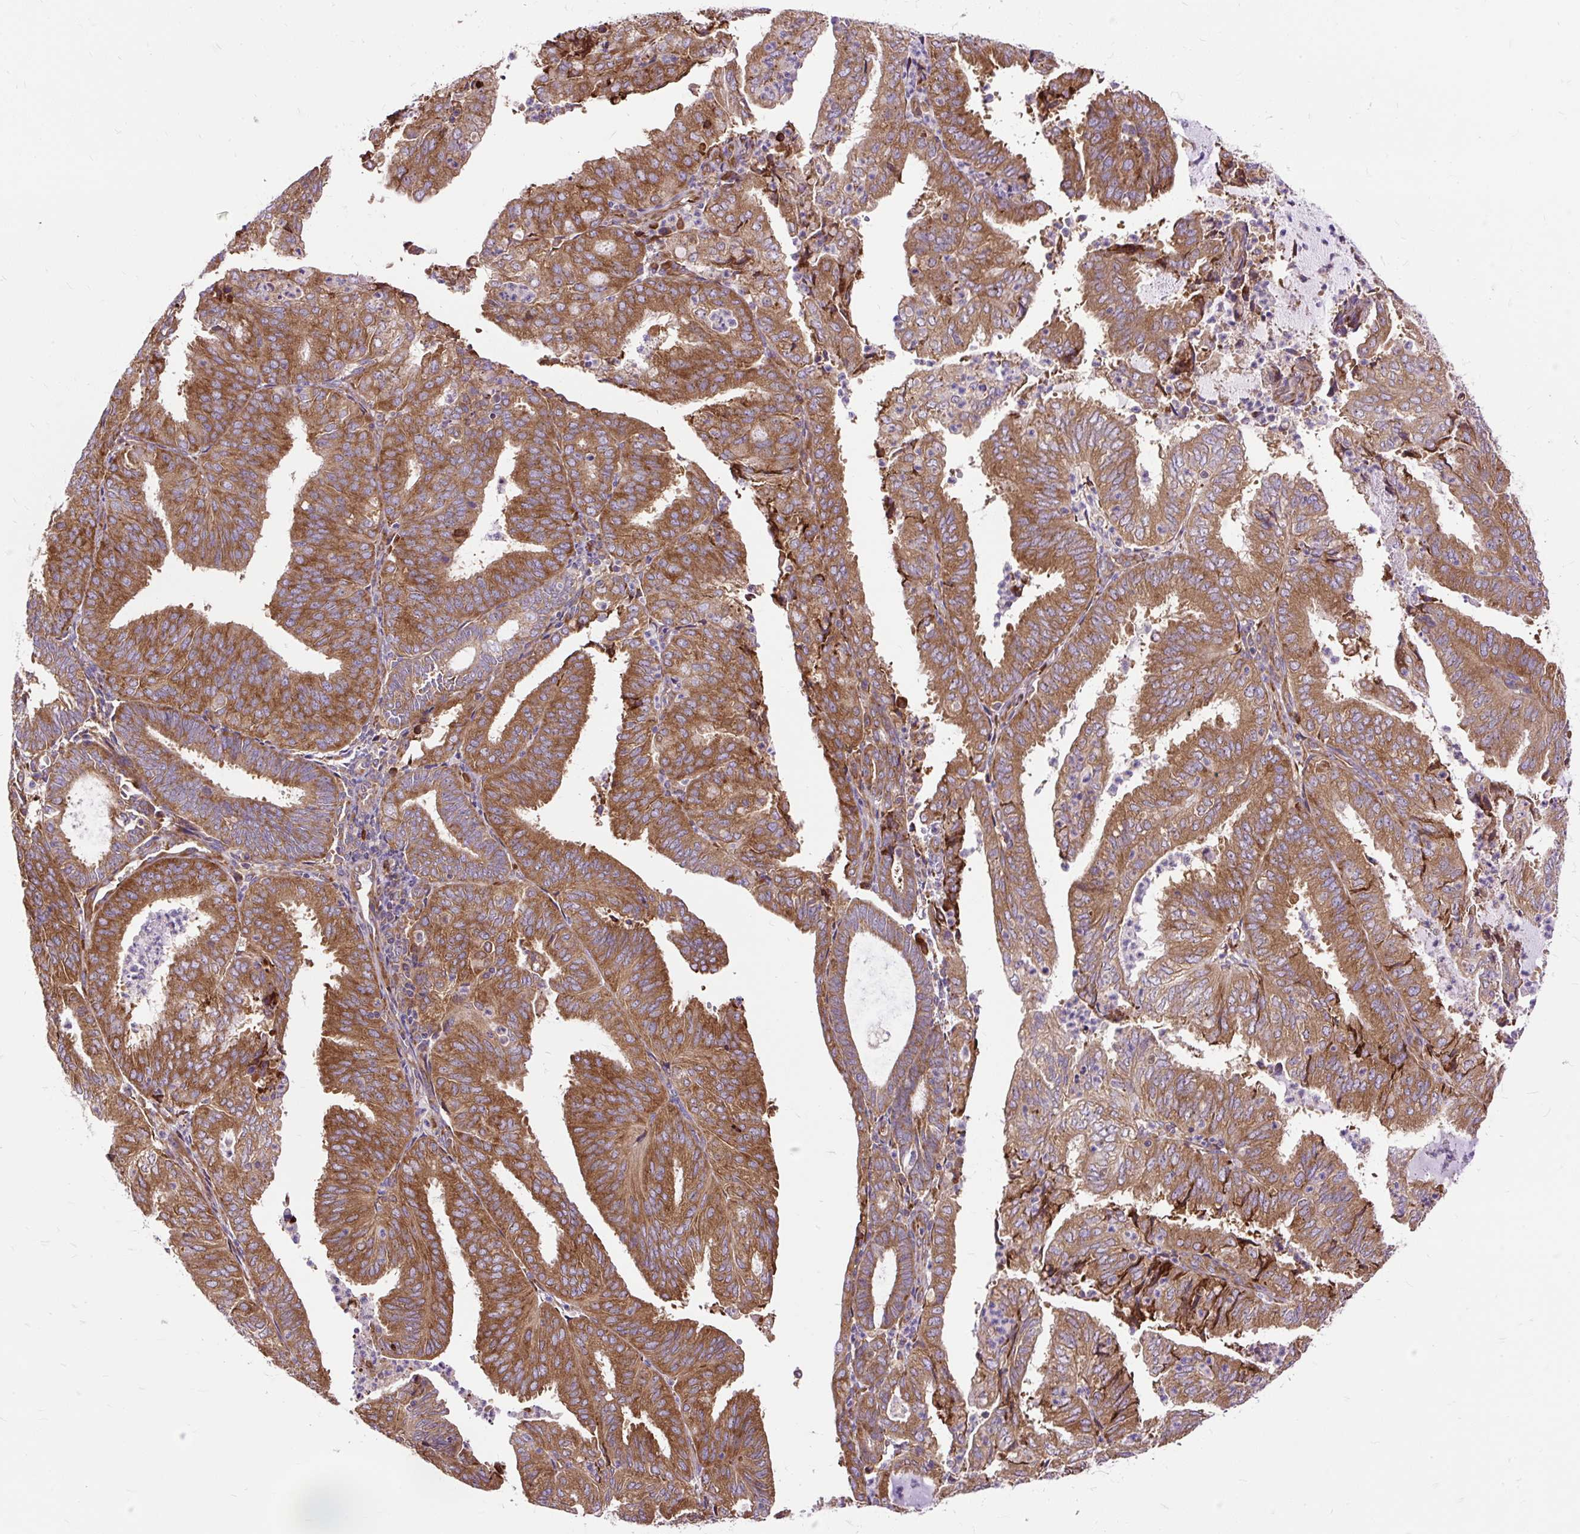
{"staining": {"intensity": "moderate", "quantity": ">75%", "location": "cytoplasmic/membranous"}, "tissue": "endometrial cancer", "cell_type": "Tumor cells", "image_type": "cancer", "snomed": [{"axis": "morphology", "description": "Adenocarcinoma, NOS"}, {"axis": "topography", "description": "Uterus"}], "caption": "Immunohistochemistry histopathology image of neoplastic tissue: endometrial cancer (adenocarcinoma) stained using immunohistochemistry demonstrates medium levels of moderate protein expression localized specifically in the cytoplasmic/membranous of tumor cells, appearing as a cytoplasmic/membranous brown color.", "gene": "RPS5", "patient": {"sex": "female", "age": 60}}